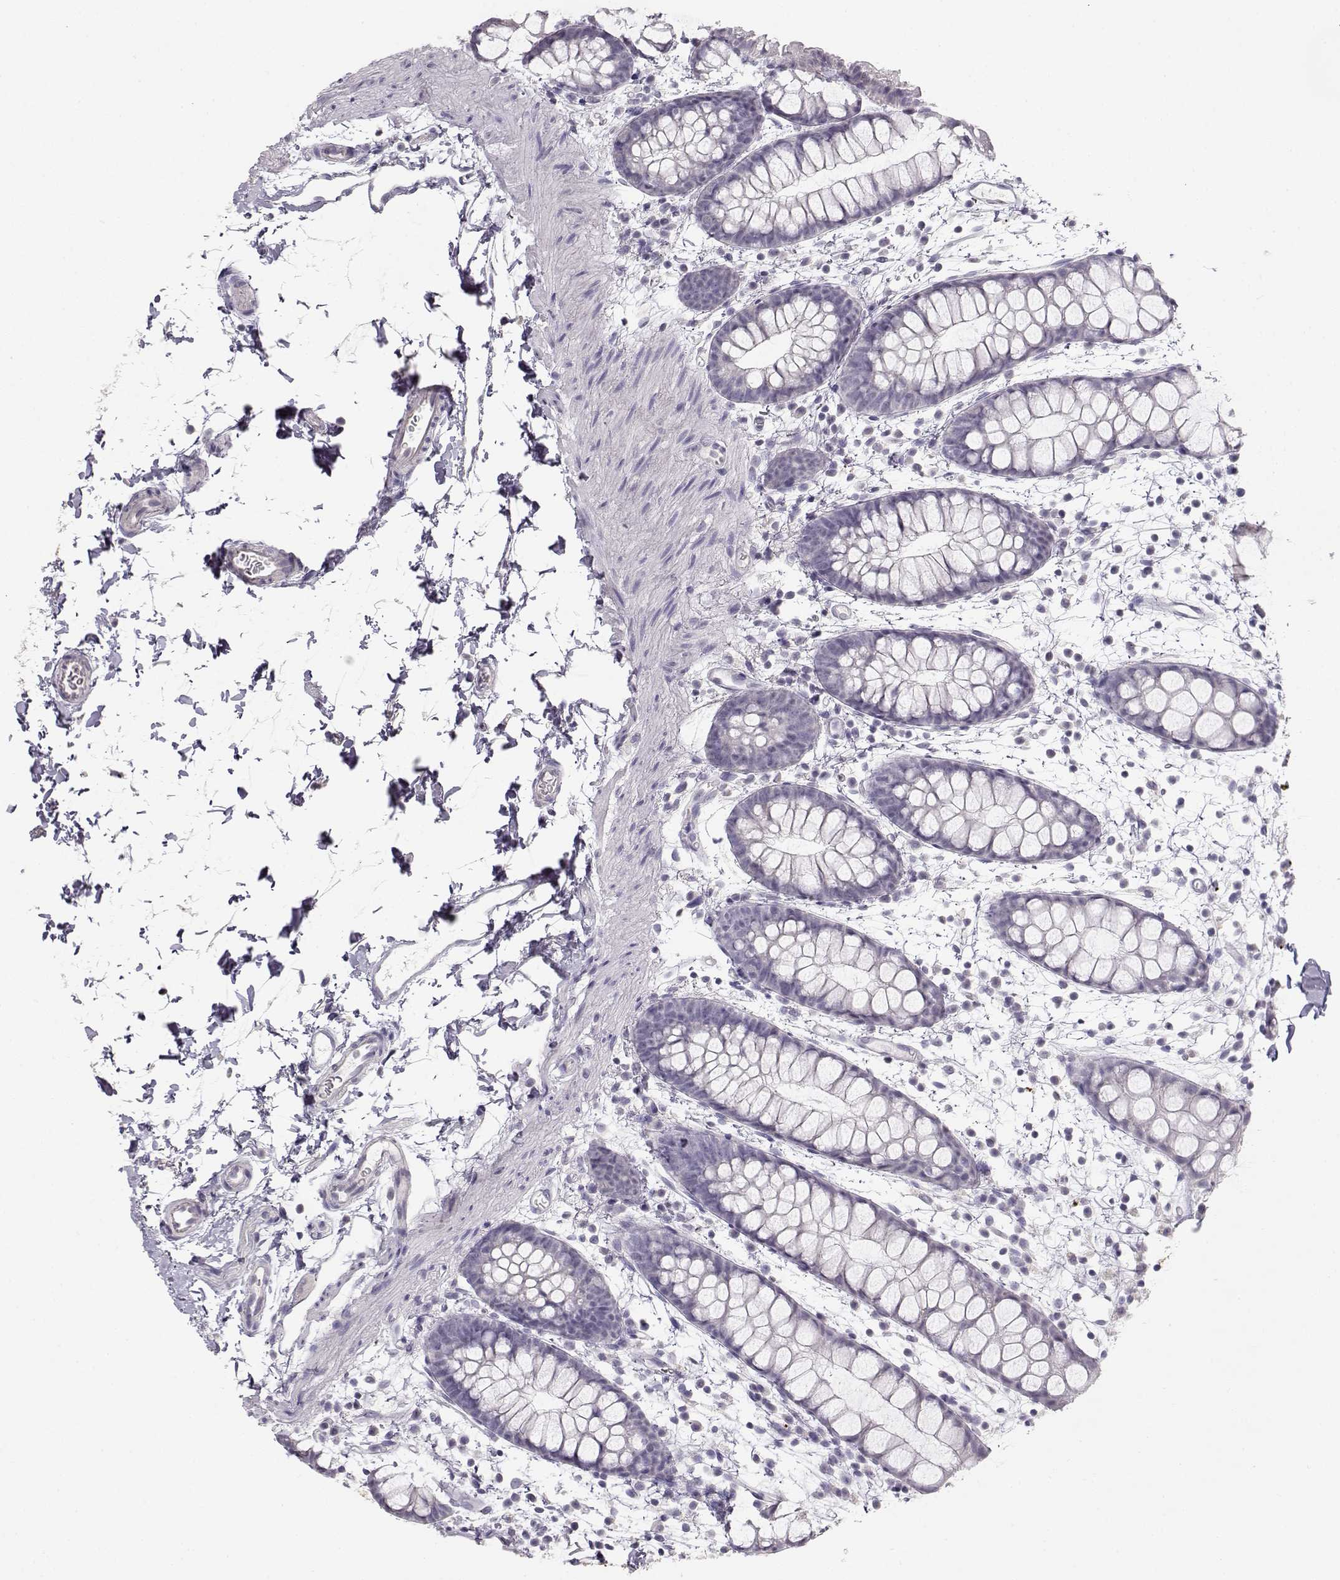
{"staining": {"intensity": "negative", "quantity": "none", "location": "none"}, "tissue": "rectum", "cell_type": "Glandular cells", "image_type": "normal", "snomed": [{"axis": "morphology", "description": "Normal tissue, NOS"}, {"axis": "topography", "description": "Rectum"}], "caption": "DAB (3,3'-diaminobenzidine) immunohistochemical staining of benign human rectum displays no significant expression in glandular cells.", "gene": "NUTM1", "patient": {"sex": "male", "age": 57}}